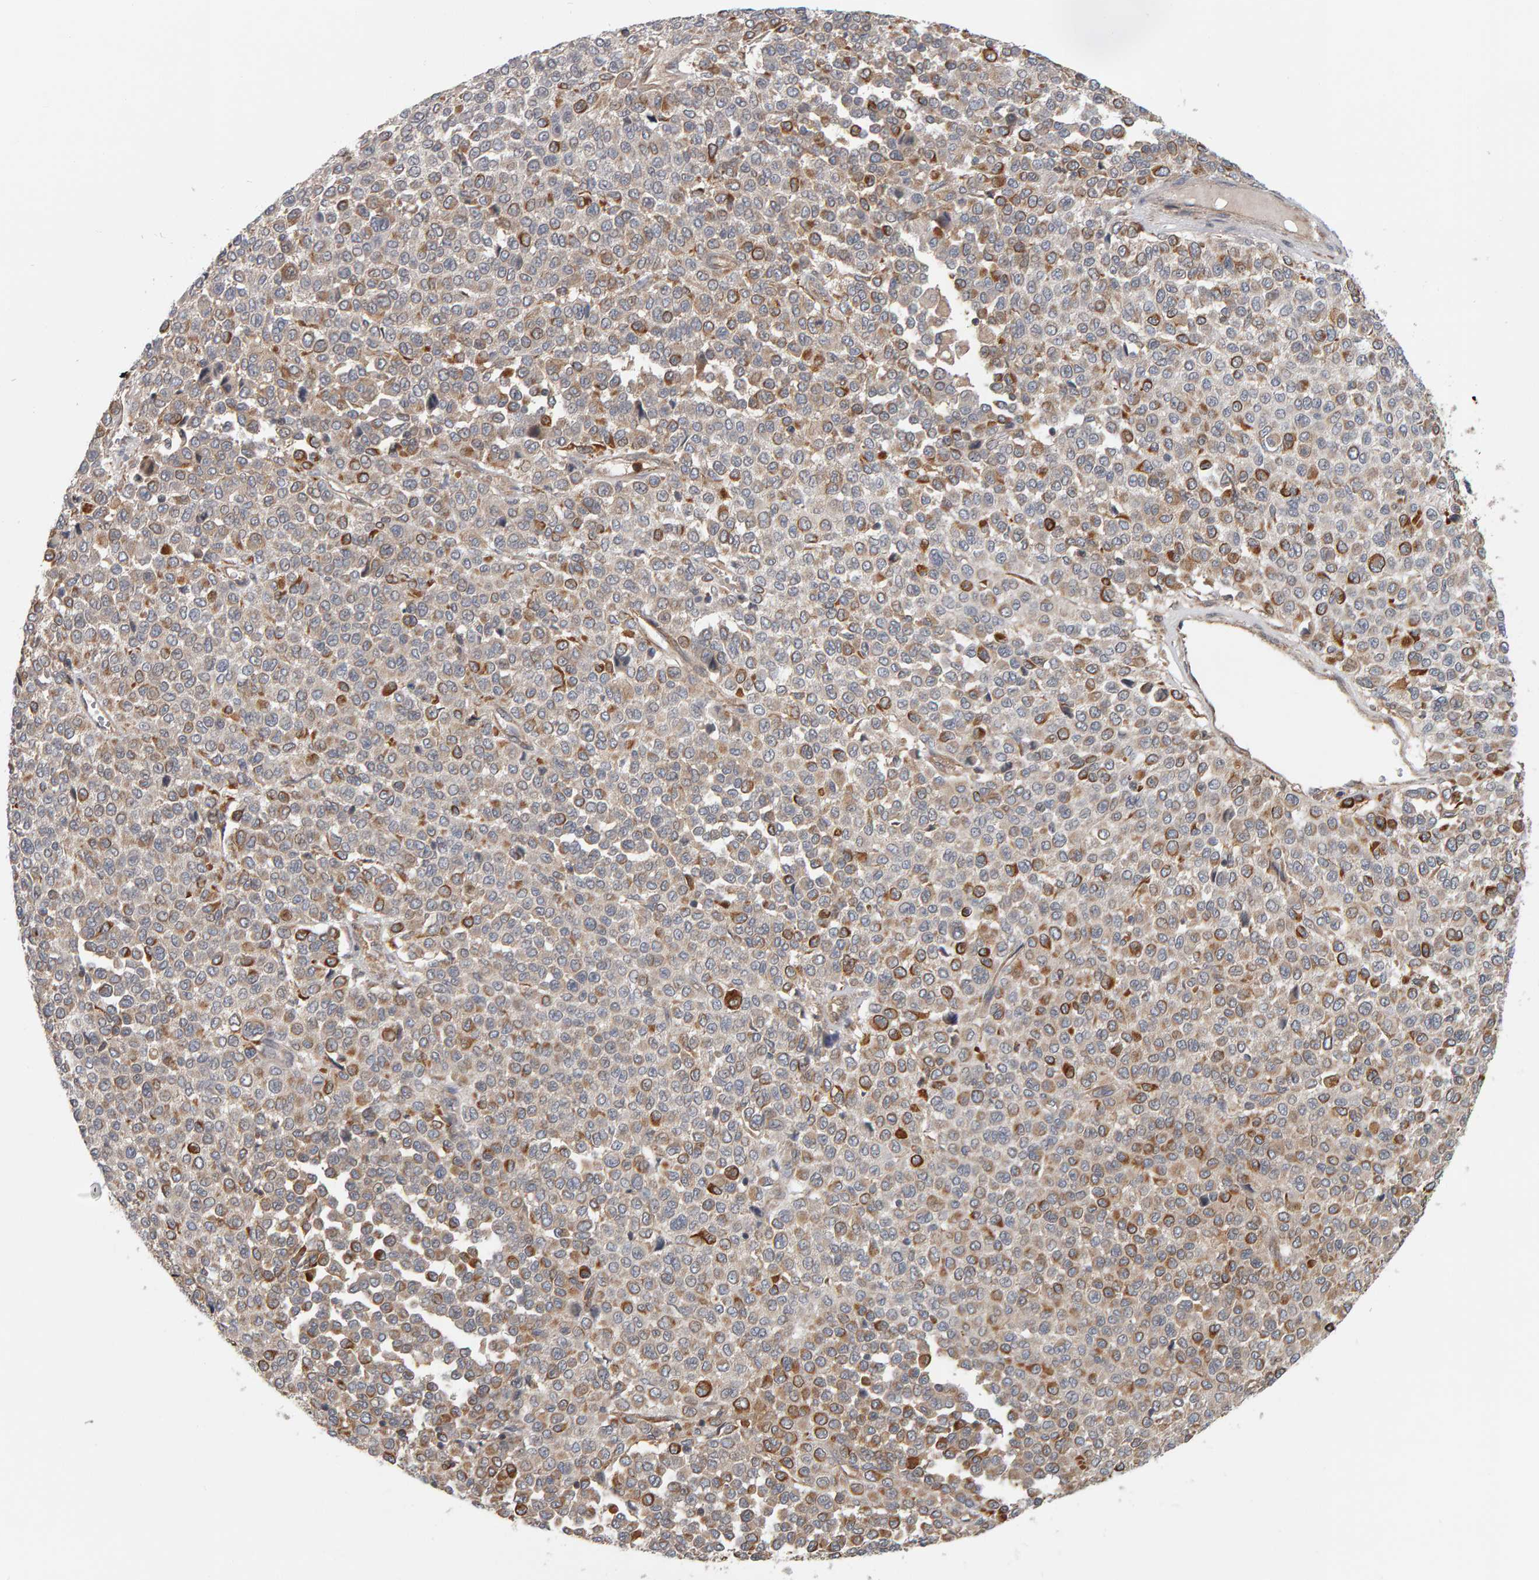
{"staining": {"intensity": "moderate", "quantity": "25%-75%", "location": "cytoplasmic/membranous"}, "tissue": "melanoma", "cell_type": "Tumor cells", "image_type": "cancer", "snomed": [{"axis": "morphology", "description": "Malignant melanoma, Metastatic site"}, {"axis": "topography", "description": "Pancreas"}], "caption": "Malignant melanoma (metastatic site) tissue demonstrates moderate cytoplasmic/membranous expression in about 25%-75% of tumor cells", "gene": "C9orf72", "patient": {"sex": "female", "age": 30}}